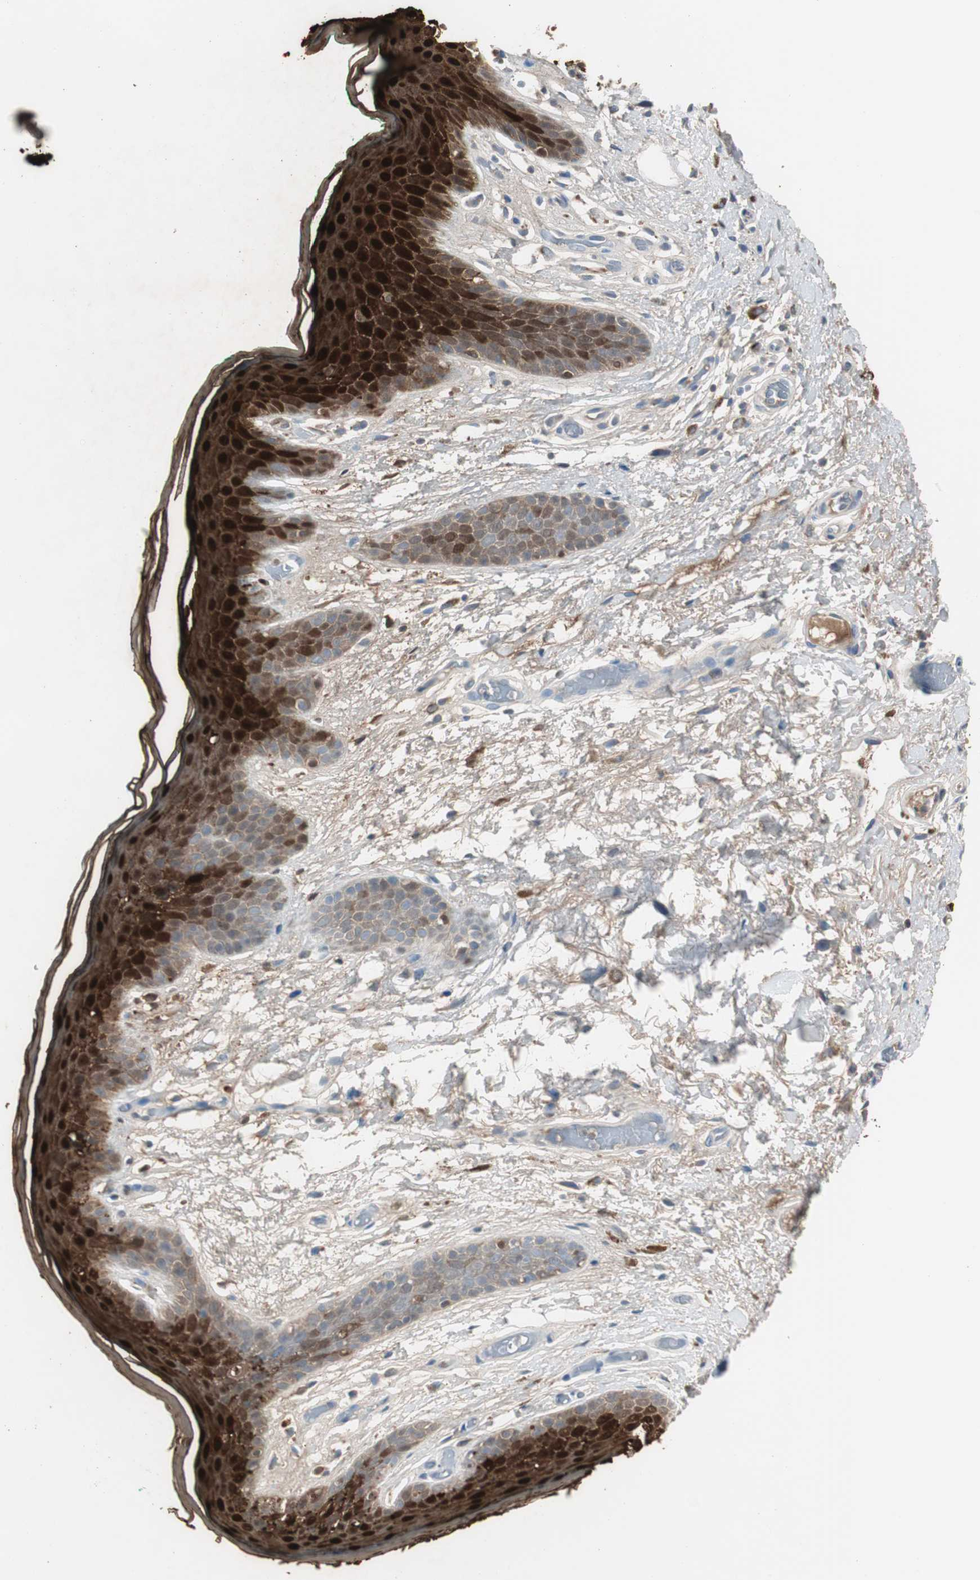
{"staining": {"intensity": "strong", "quantity": ">75%", "location": "cytoplasmic/membranous,nuclear"}, "tissue": "skin", "cell_type": "Epidermal cells", "image_type": "normal", "snomed": [{"axis": "morphology", "description": "Normal tissue, NOS"}, {"axis": "topography", "description": "Anal"}], "caption": "This is a photomicrograph of immunohistochemistry (IHC) staining of normal skin, which shows strong positivity in the cytoplasmic/membranous,nuclear of epidermal cells.", "gene": "S100A7A", "patient": {"sex": "male", "age": 74}}